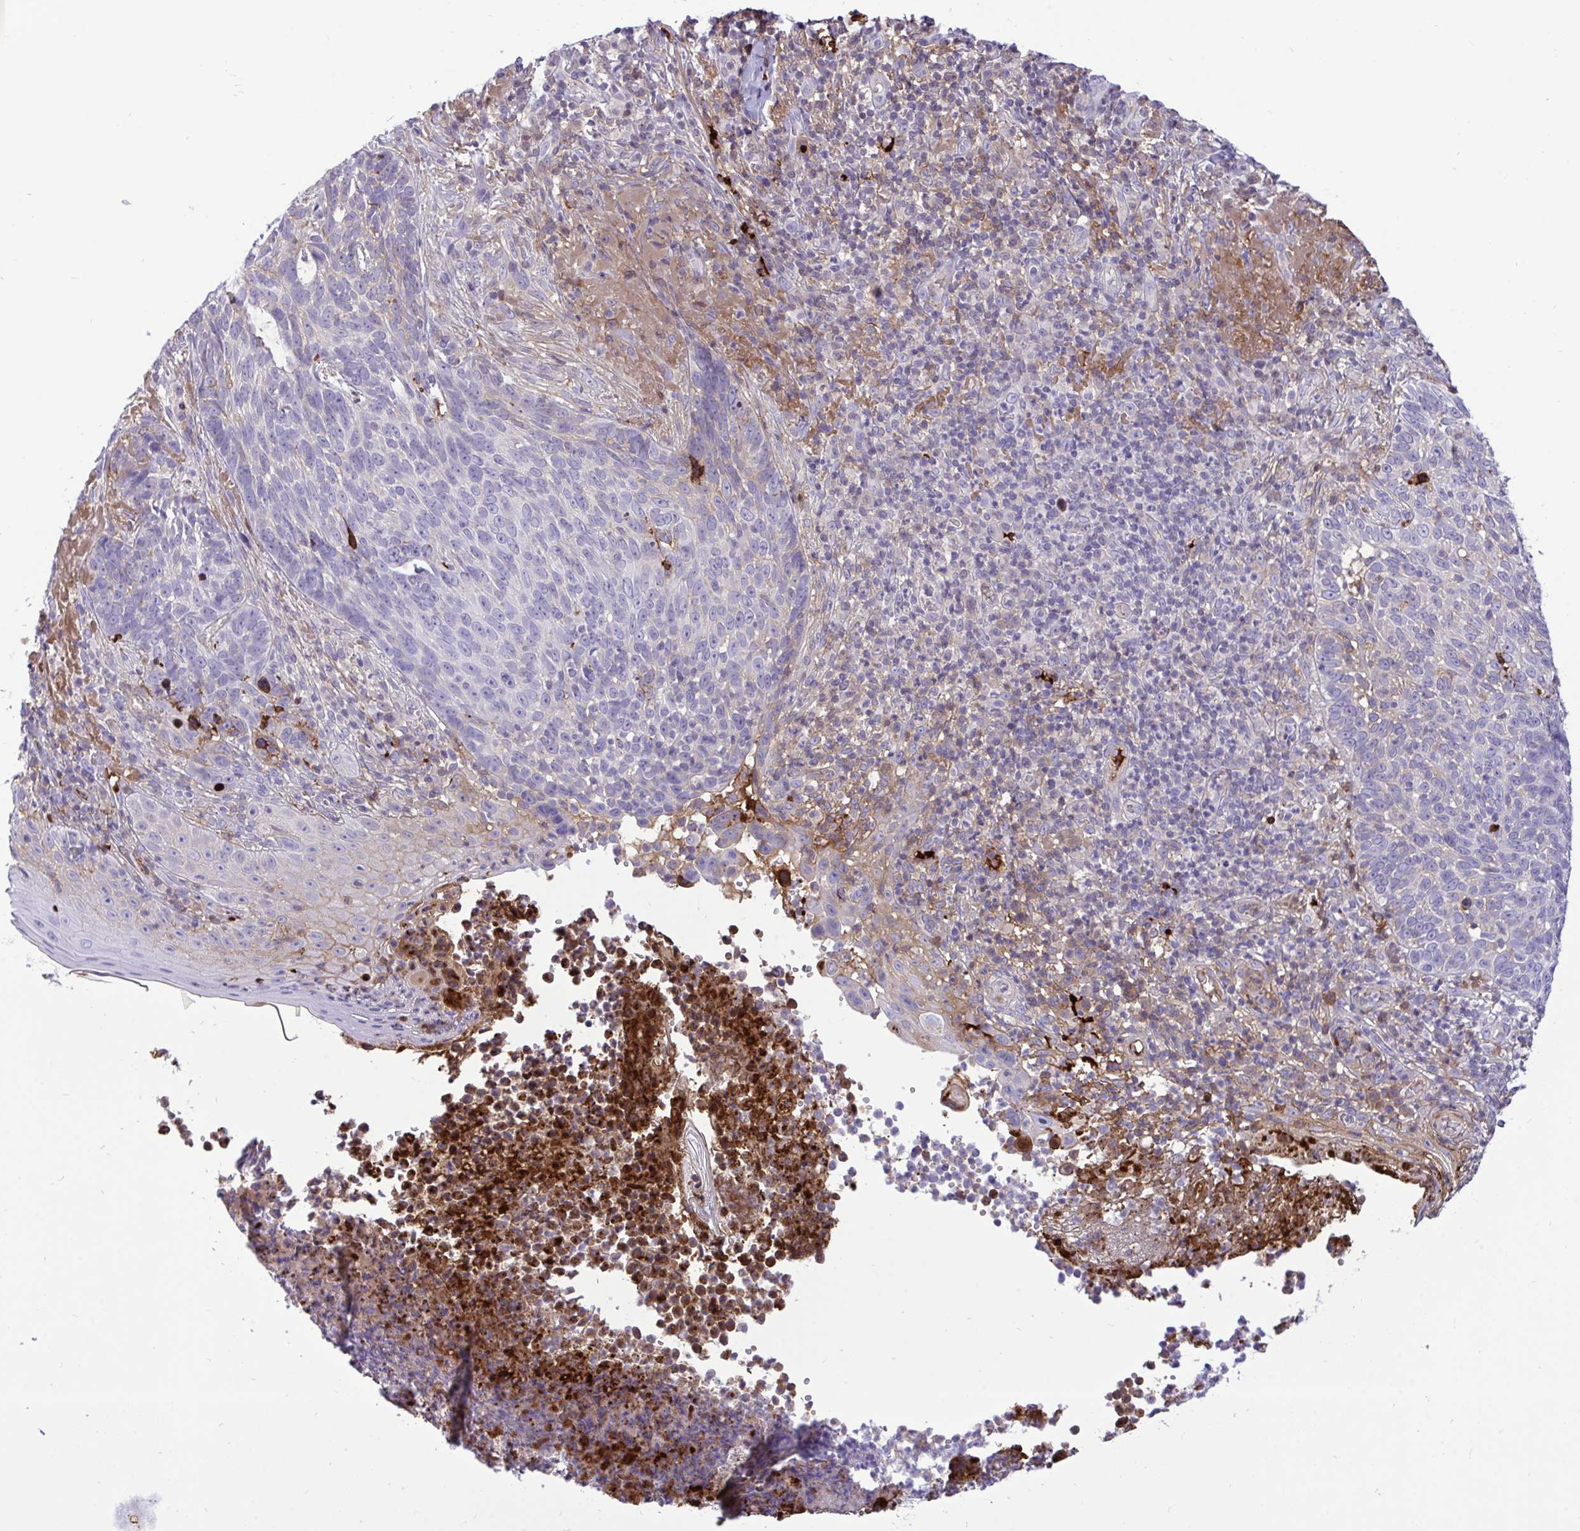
{"staining": {"intensity": "weak", "quantity": "<25%", "location": "cytoplasmic/membranous"}, "tissue": "skin cancer", "cell_type": "Tumor cells", "image_type": "cancer", "snomed": [{"axis": "morphology", "description": "Basal cell carcinoma"}, {"axis": "topography", "description": "Skin"}, {"axis": "topography", "description": "Skin of face"}], "caption": "High magnification brightfield microscopy of basal cell carcinoma (skin) stained with DAB (3,3'-diaminobenzidine) (brown) and counterstained with hematoxylin (blue): tumor cells show no significant staining. (DAB (3,3'-diaminobenzidine) immunohistochemistry (IHC), high magnification).", "gene": "F2", "patient": {"sex": "female", "age": 95}}